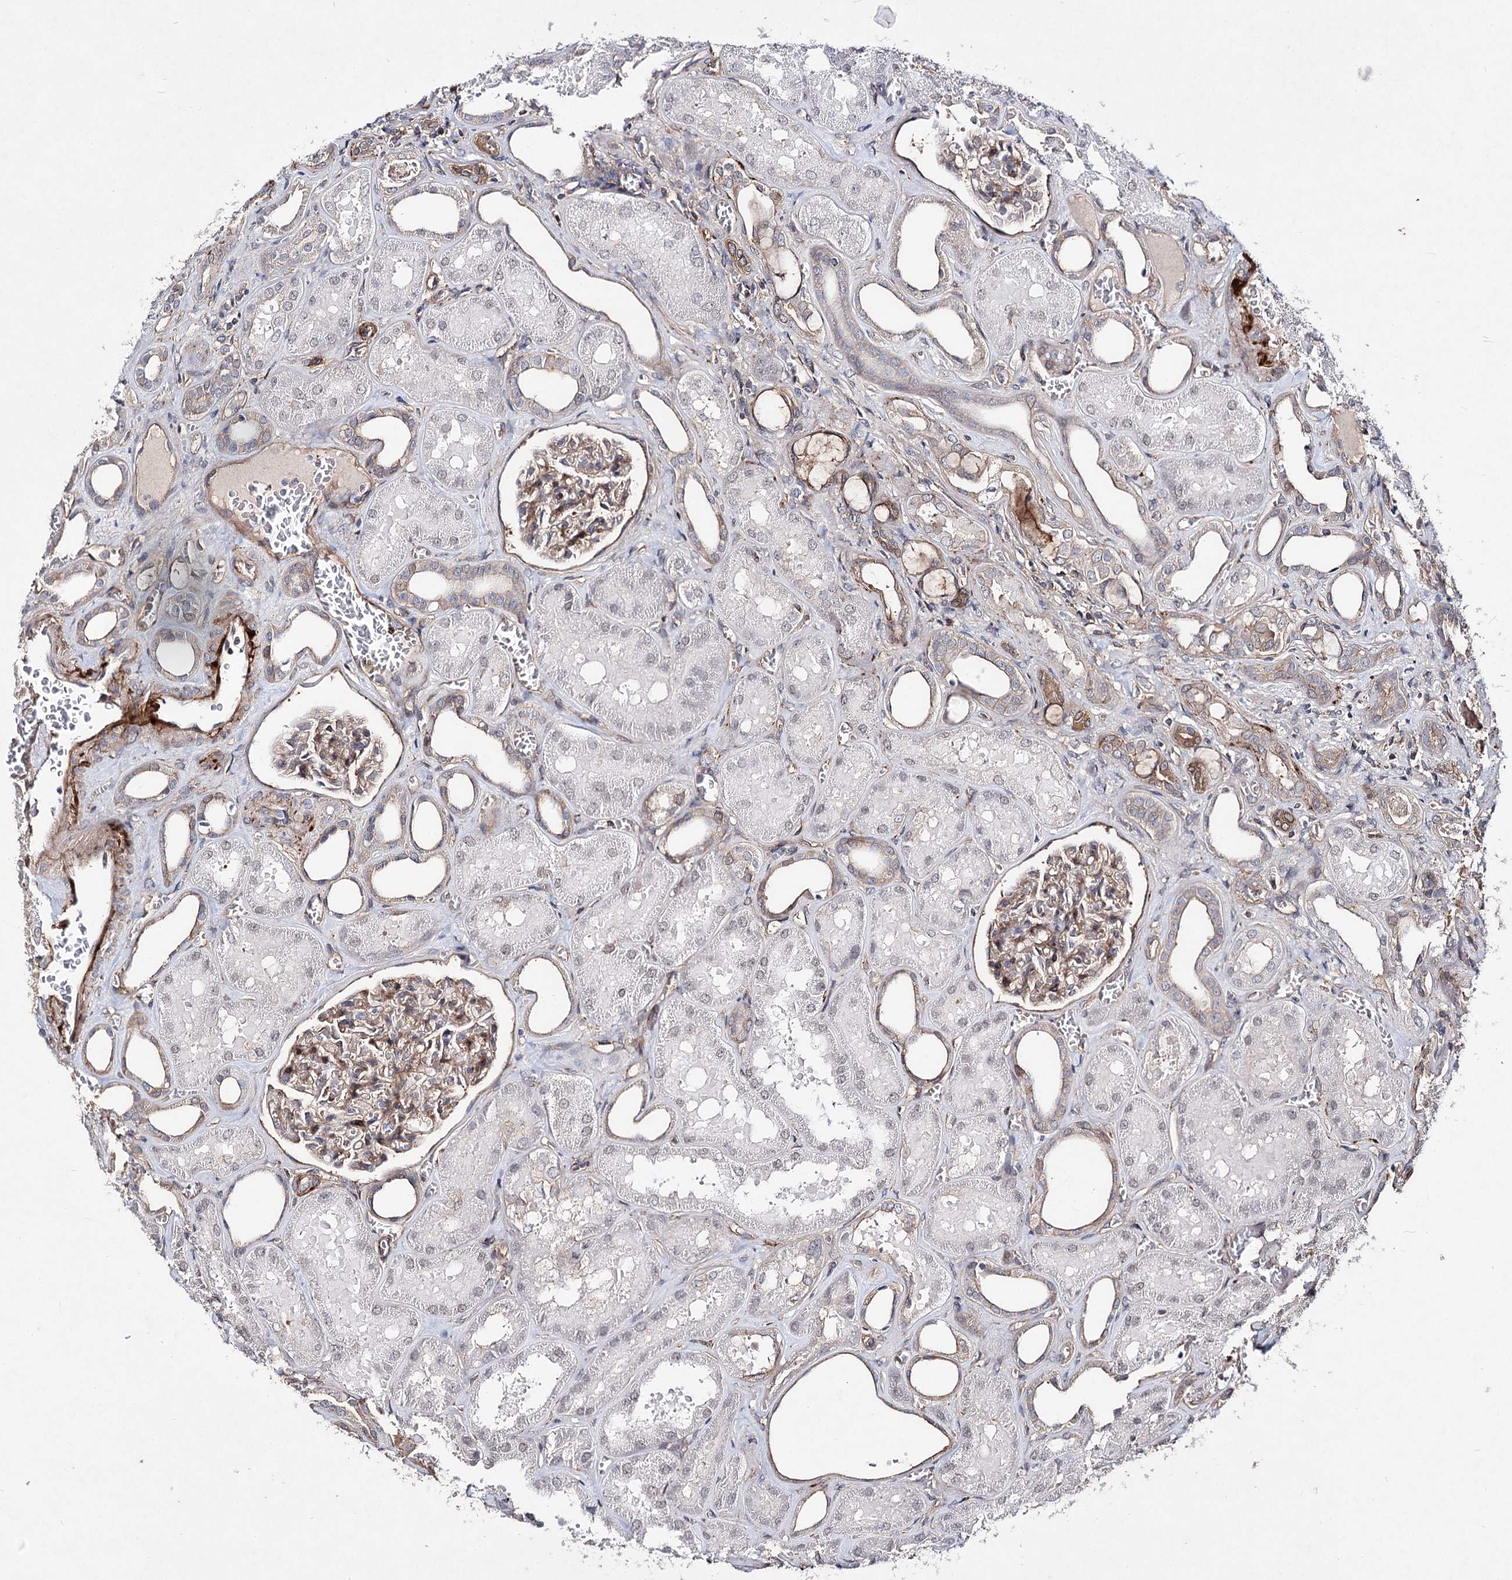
{"staining": {"intensity": "moderate", "quantity": "<25%", "location": "cytoplasmic/membranous"}, "tissue": "kidney", "cell_type": "Cells in glomeruli", "image_type": "normal", "snomed": [{"axis": "morphology", "description": "Normal tissue, NOS"}, {"axis": "morphology", "description": "Adenocarcinoma, NOS"}, {"axis": "topography", "description": "Kidney"}], "caption": "Protein analysis of benign kidney displays moderate cytoplasmic/membranous expression in approximately <25% of cells in glomeruli. Immunohistochemistry stains the protein of interest in brown and the nuclei are stained blue.", "gene": "TMEM218", "patient": {"sex": "female", "age": 68}}